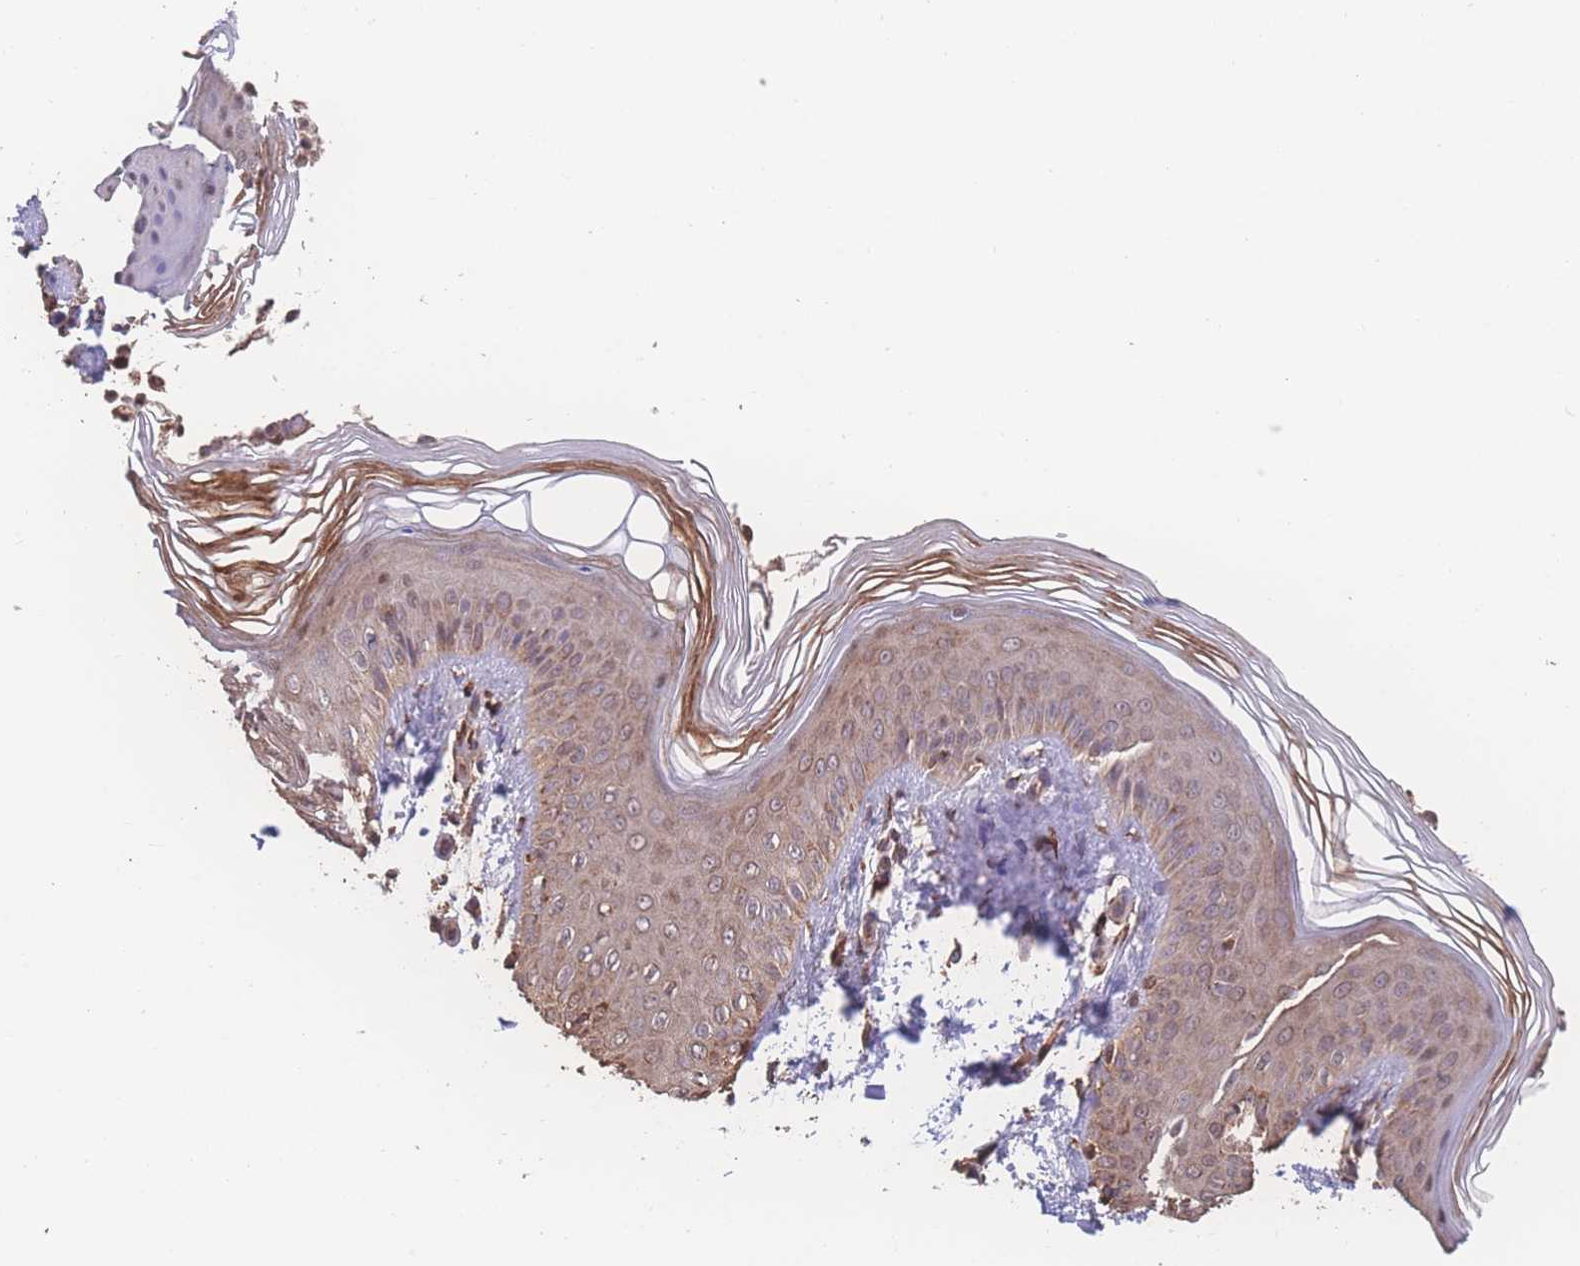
{"staining": {"intensity": "moderate", "quantity": "25%-75%", "location": "cytoplasmic/membranous"}, "tissue": "skin", "cell_type": "Epidermal cells", "image_type": "normal", "snomed": [{"axis": "morphology", "description": "Normal tissue, NOS"}, {"axis": "morphology", "description": "Inflammation, NOS"}, {"axis": "topography", "description": "Soft tissue"}, {"axis": "topography", "description": "Anal"}], "caption": "Approximately 25%-75% of epidermal cells in unremarkable human skin show moderate cytoplasmic/membranous protein staining as visualized by brown immunohistochemical staining.", "gene": "SGSM3", "patient": {"sex": "female", "age": 15}}